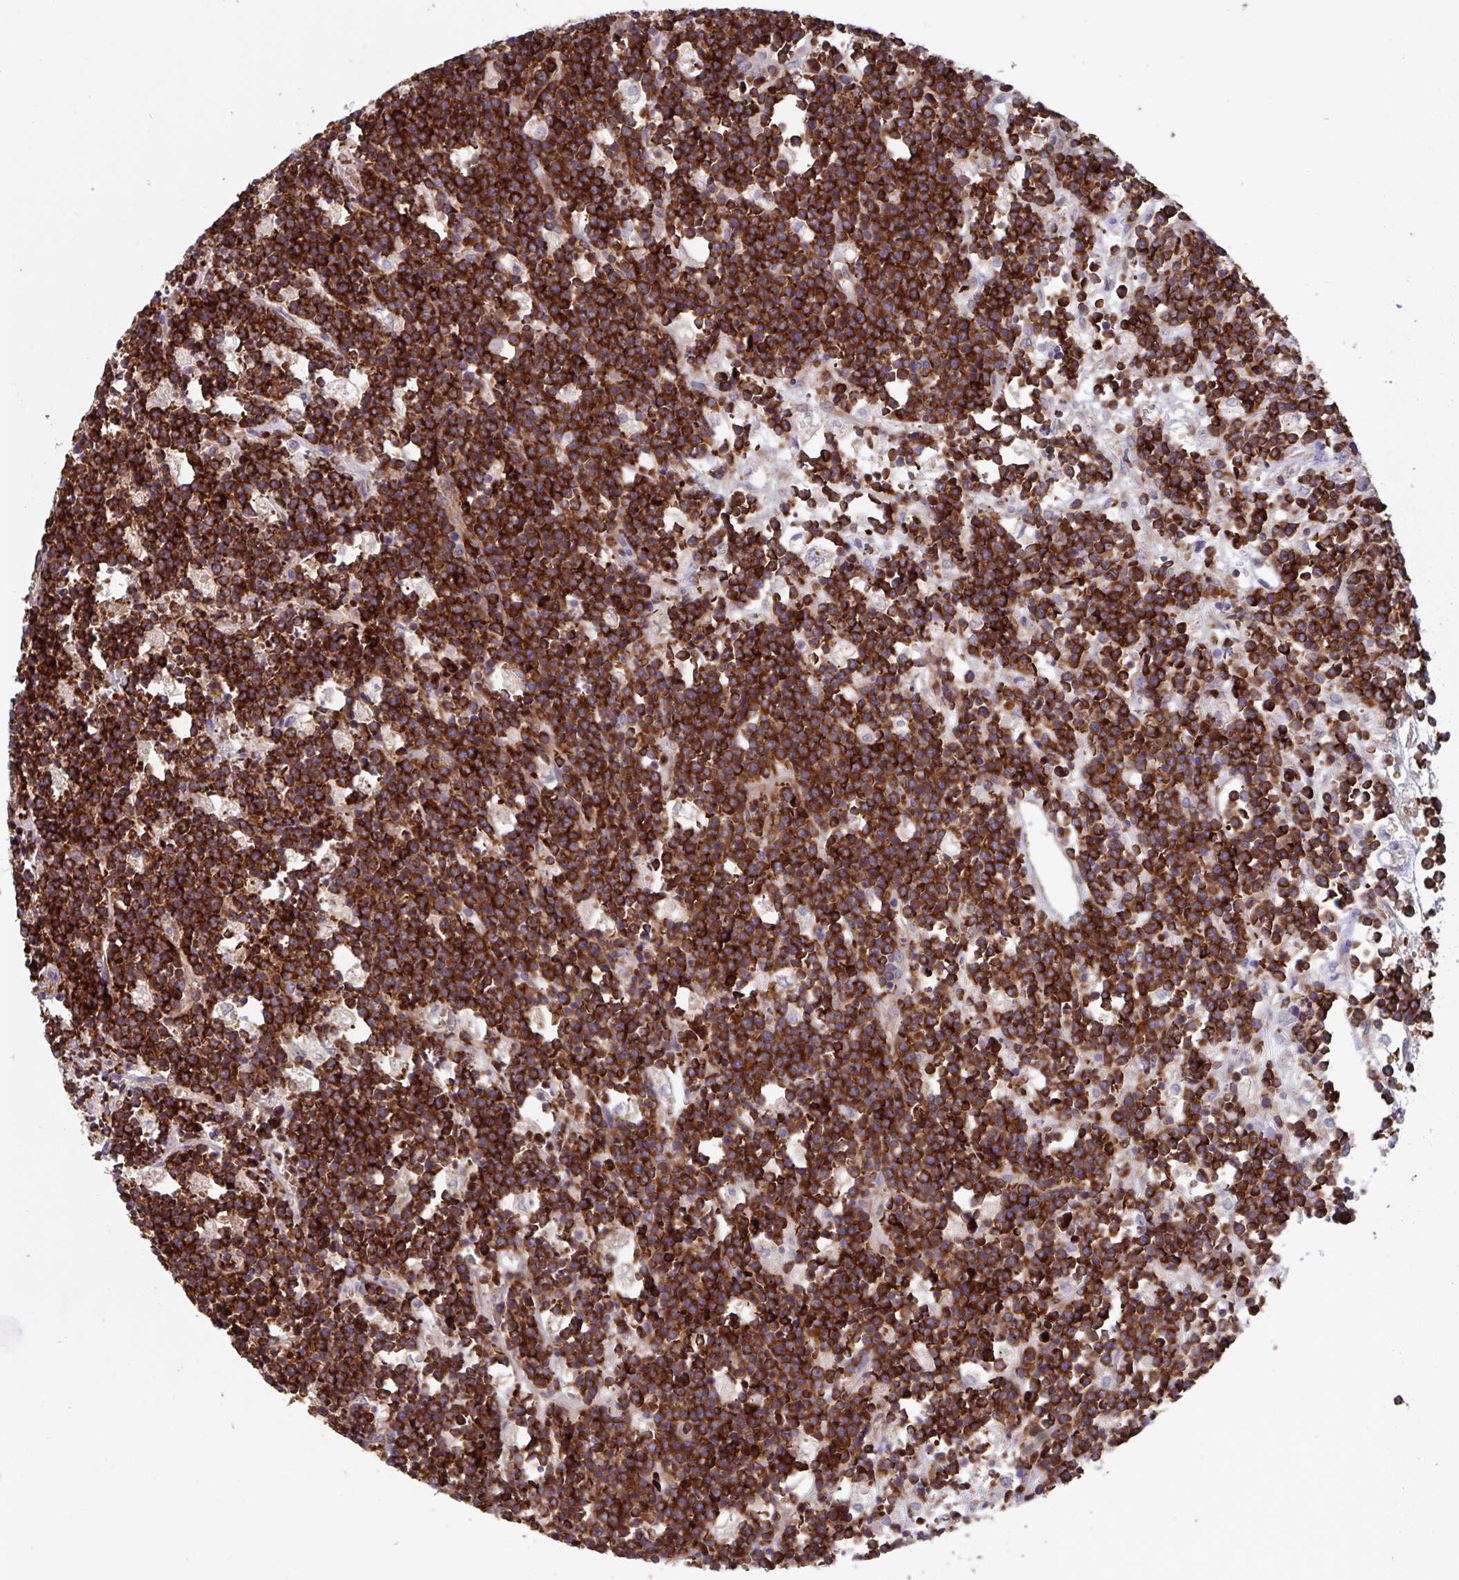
{"staining": {"intensity": "strong", "quantity": ">75%", "location": "cytoplasmic/membranous"}, "tissue": "lymphoma", "cell_type": "Tumor cells", "image_type": "cancer", "snomed": [{"axis": "morphology", "description": "Malignant lymphoma, non-Hodgkin's type, High grade"}, {"axis": "topography", "description": "Ovary"}], "caption": "A micrograph of high-grade malignant lymphoma, non-Hodgkin's type stained for a protein exhibits strong cytoplasmic/membranous brown staining in tumor cells.", "gene": "YARS2", "patient": {"sex": "female", "age": 56}}